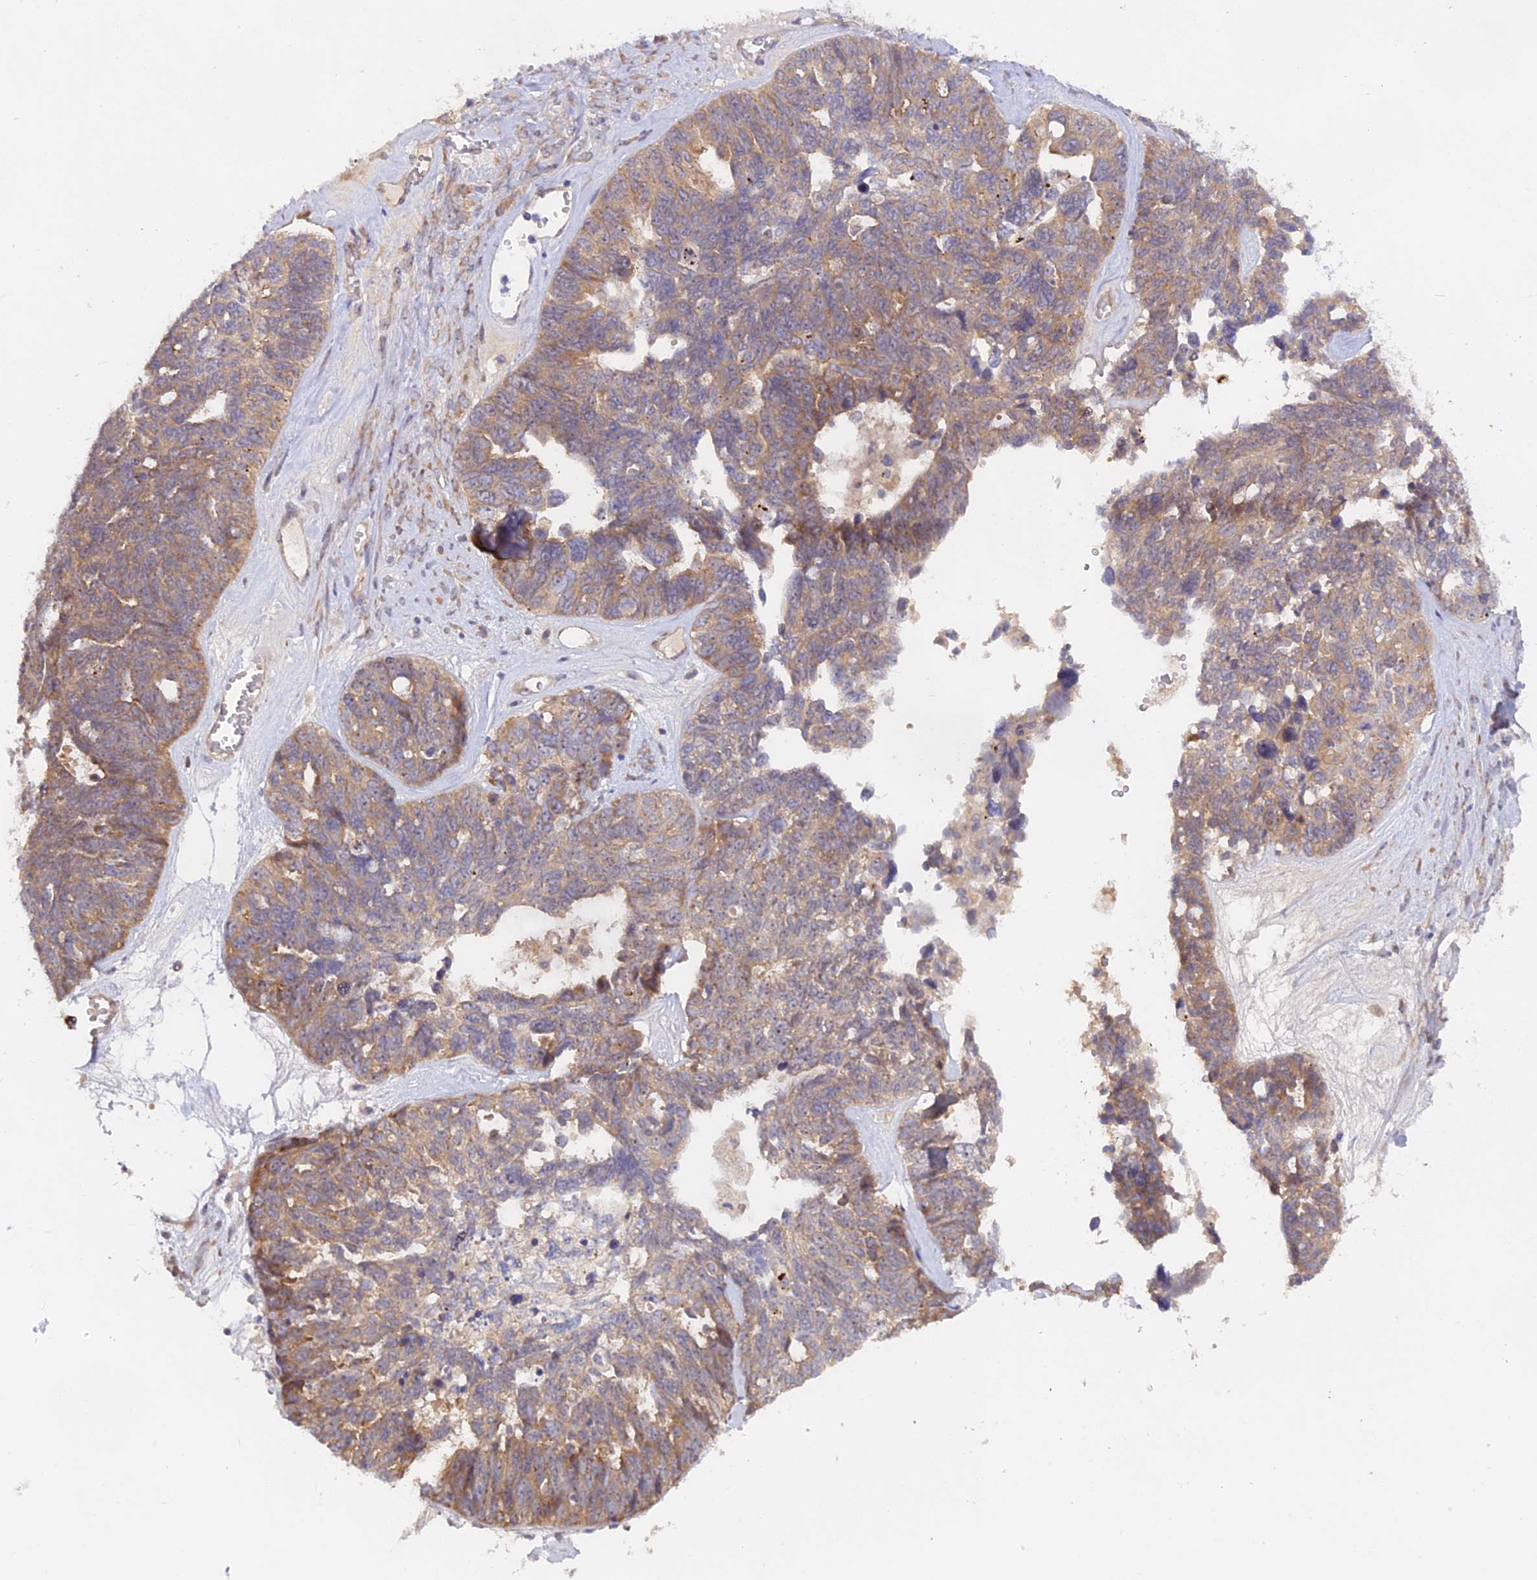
{"staining": {"intensity": "weak", "quantity": ">75%", "location": "cytoplasmic/membranous"}, "tissue": "ovarian cancer", "cell_type": "Tumor cells", "image_type": "cancer", "snomed": [{"axis": "morphology", "description": "Cystadenocarcinoma, serous, NOS"}, {"axis": "topography", "description": "Ovary"}], "caption": "Serous cystadenocarcinoma (ovarian) stained for a protein (brown) exhibits weak cytoplasmic/membranous positive positivity in approximately >75% of tumor cells.", "gene": "TENT4B", "patient": {"sex": "female", "age": 79}}